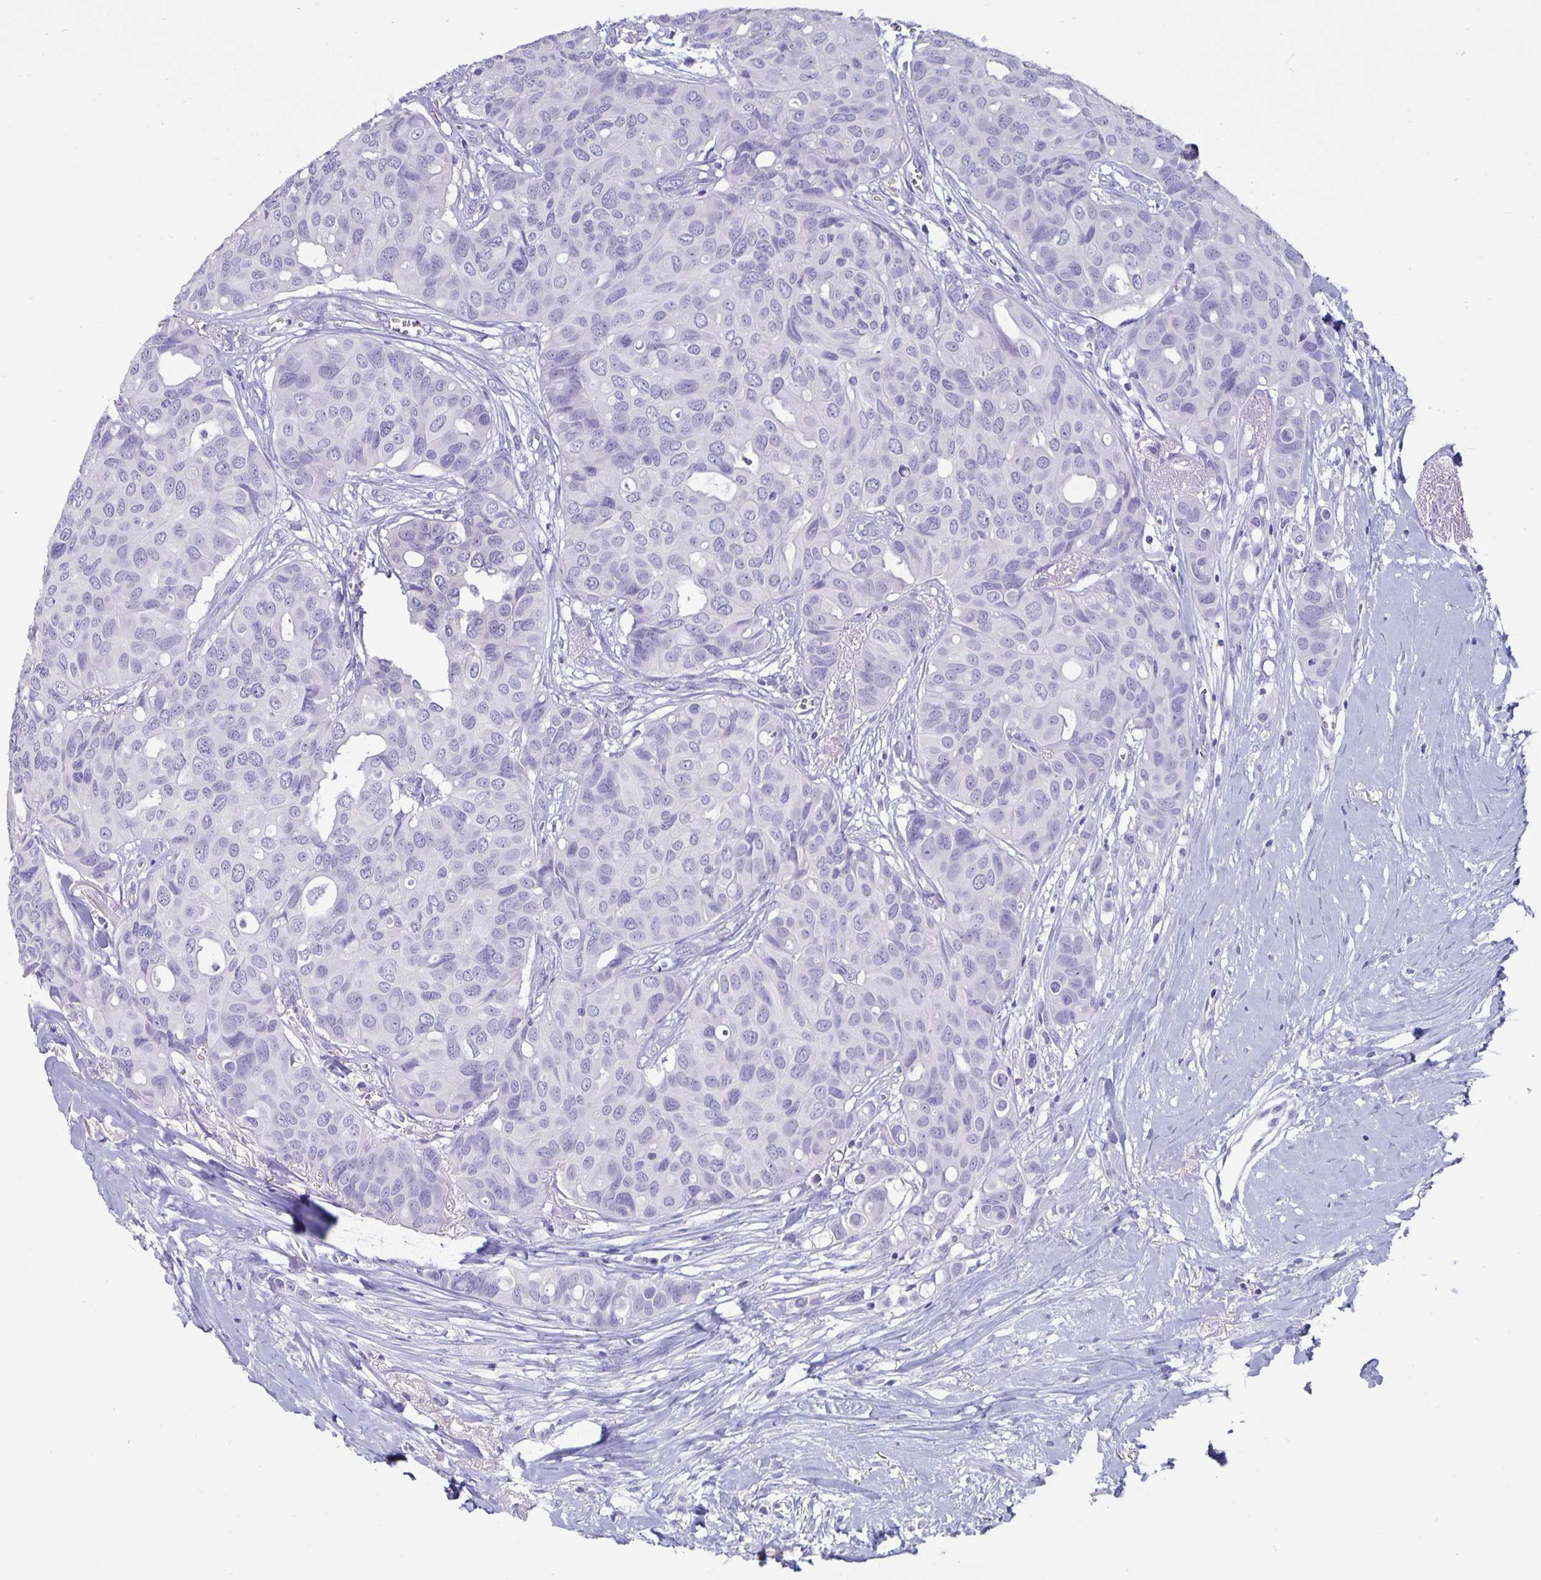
{"staining": {"intensity": "negative", "quantity": "none", "location": "none"}, "tissue": "breast cancer", "cell_type": "Tumor cells", "image_type": "cancer", "snomed": [{"axis": "morphology", "description": "Duct carcinoma"}, {"axis": "topography", "description": "Breast"}], "caption": "High magnification brightfield microscopy of breast invasive ductal carcinoma stained with DAB (brown) and counterstained with hematoxylin (blue): tumor cells show no significant positivity.", "gene": "BPIFA3", "patient": {"sex": "female", "age": 54}}